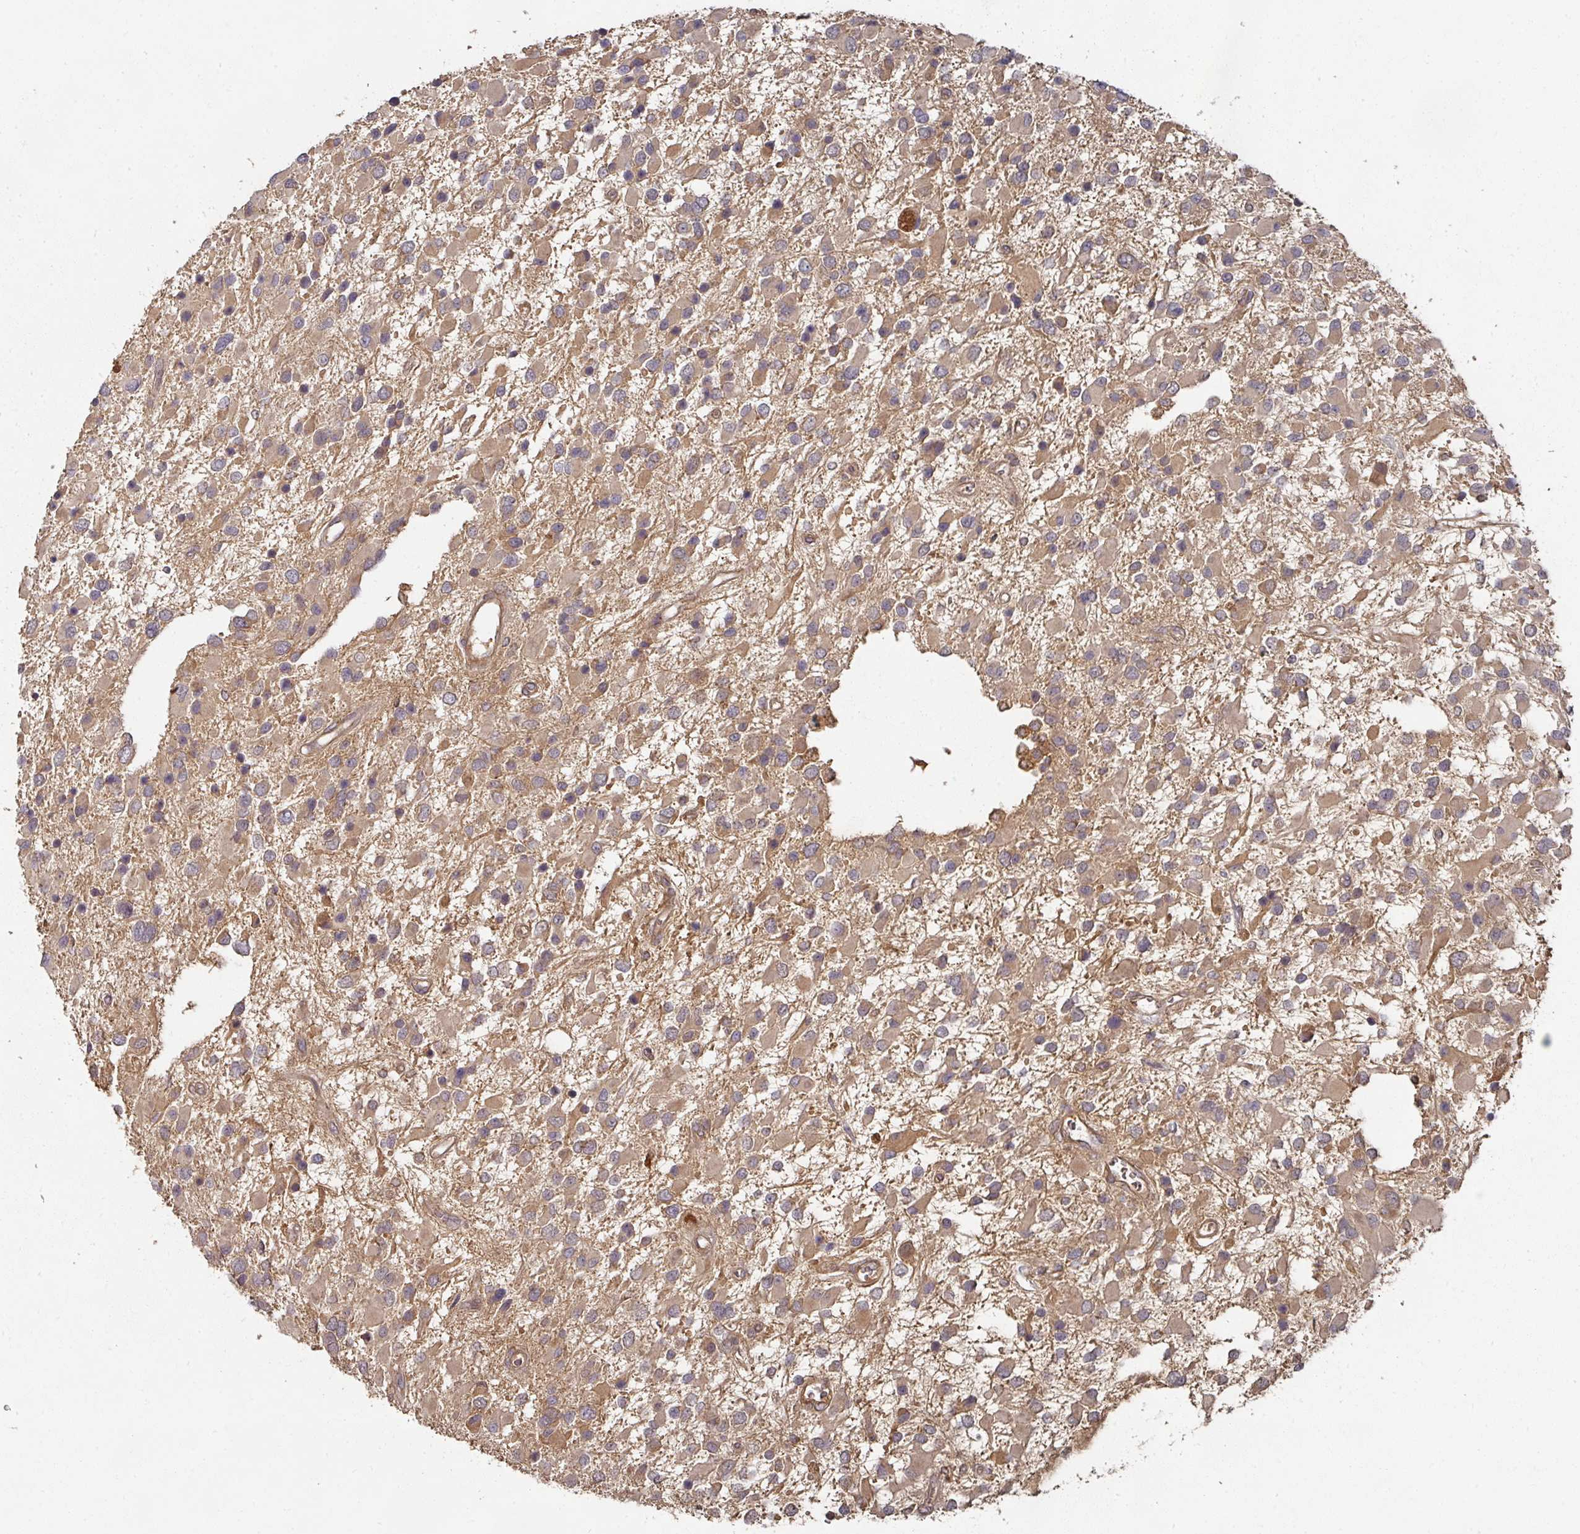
{"staining": {"intensity": "moderate", "quantity": ">75%", "location": "cytoplasmic/membranous"}, "tissue": "glioma", "cell_type": "Tumor cells", "image_type": "cancer", "snomed": [{"axis": "morphology", "description": "Glioma, malignant, High grade"}, {"axis": "topography", "description": "Brain"}], "caption": "Glioma tissue reveals moderate cytoplasmic/membranous staining in about >75% of tumor cells The protein of interest is shown in brown color, while the nuclei are stained blue.", "gene": "CEP95", "patient": {"sex": "male", "age": 53}}